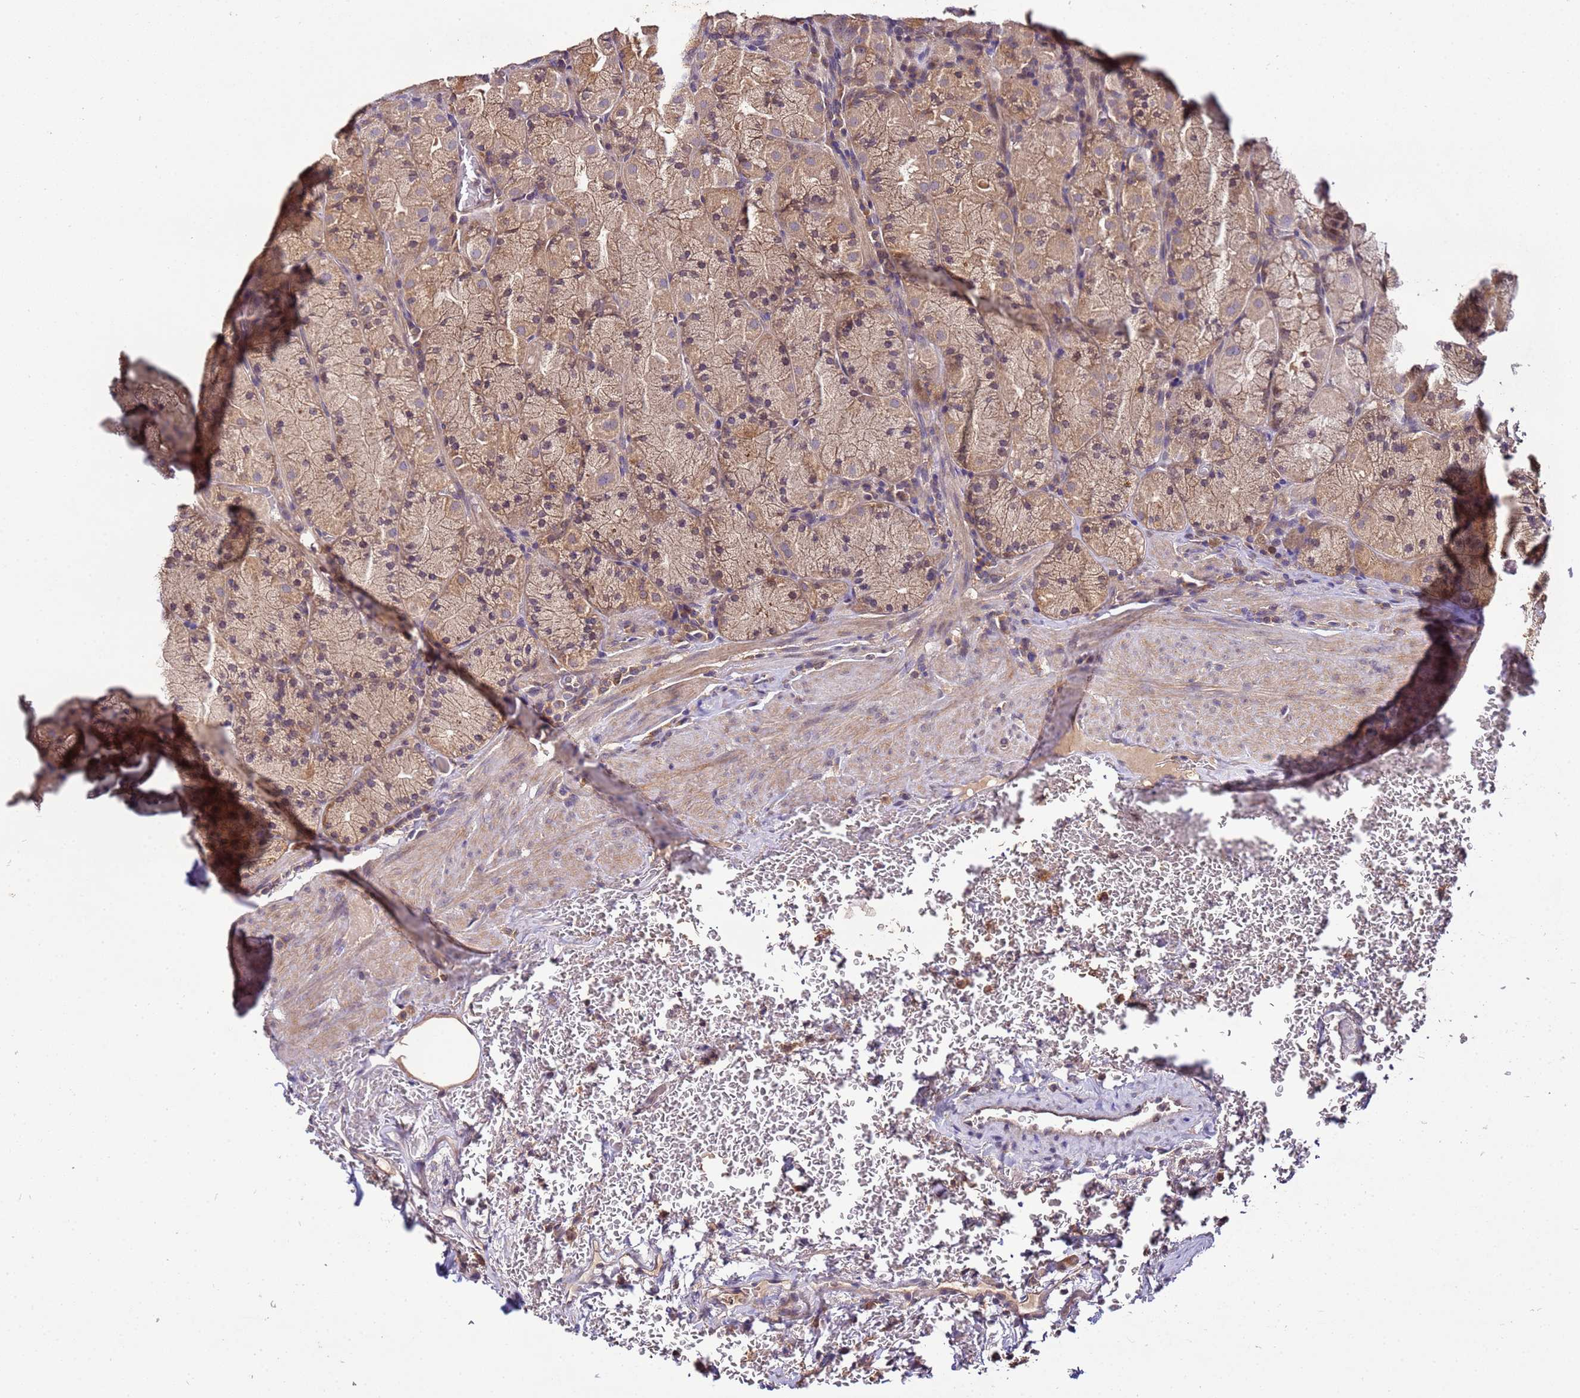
{"staining": {"intensity": "moderate", "quantity": ">75%", "location": "cytoplasmic/membranous"}, "tissue": "stomach", "cell_type": "Glandular cells", "image_type": "normal", "snomed": [{"axis": "morphology", "description": "Normal tissue, NOS"}, {"axis": "topography", "description": "Stomach, upper"}, {"axis": "topography", "description": "Stomach, lower"}], "caption": "Immunohistochemistry image of normal stomach: stomach stained using immunohistochemistry reveals medium levels of moderate protein expression localized specifically in the cytoplasmic/membranous of glandular cells, appearing as a cytoplasmic/membranous brown color.", "gene": "GSPT2", "patient": {"sex": "male", "age": 80}}